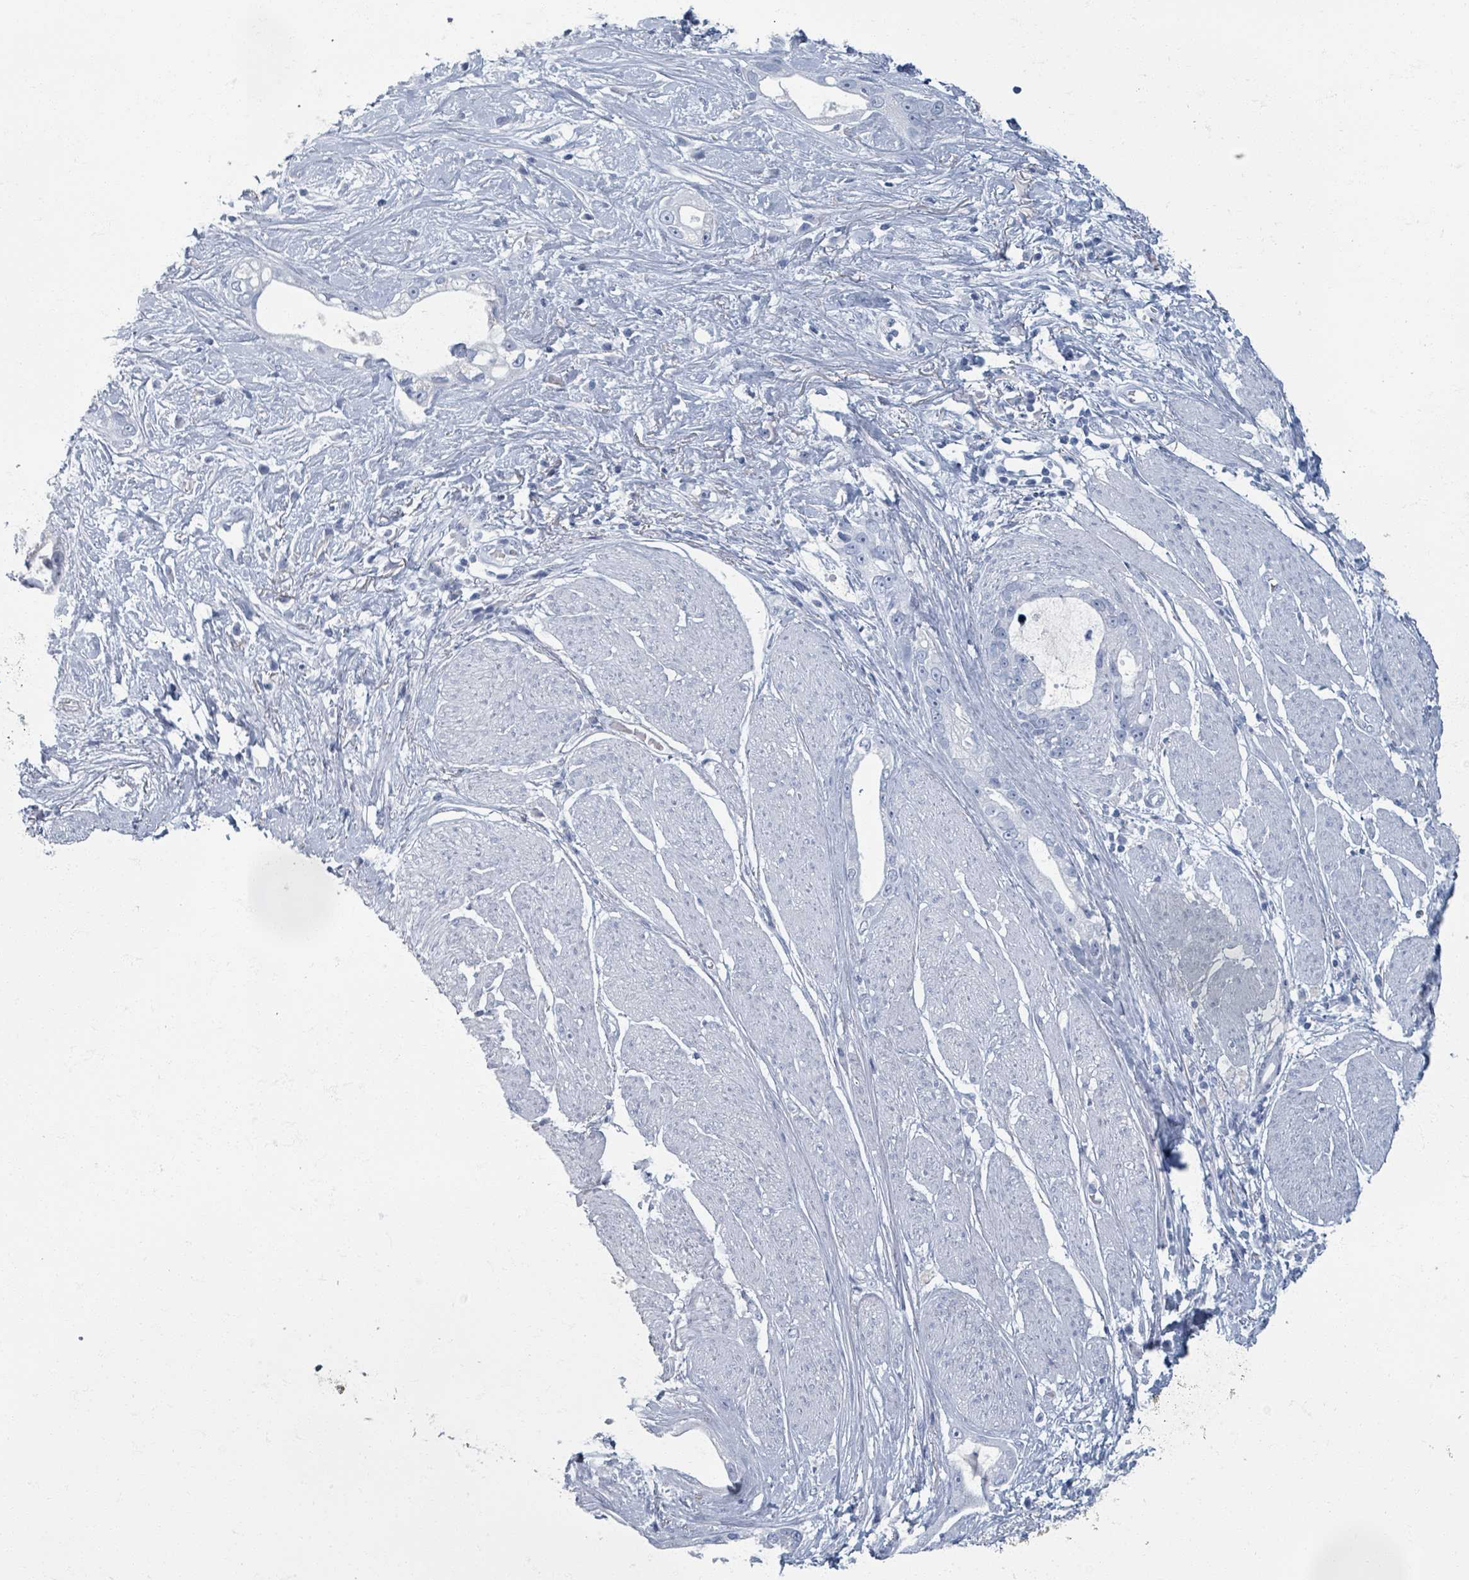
{"staining": {"intensity": "negative", "quantity": "none", "location": "none"}, "tissue": "stomach cancer", "cell_type": "Tumor cells", "image_type": "cancer", "snomed": [{"axis": "morphology", "description": "Adenocarcinoma, NOS"}, {"axis": "topography", "description": "Stomach"}], "caption": "Adenocarcinoma (stomach) was stained to show a protein in brown. There is no significant positivity in tumor cells.", "gene": "TAS2R1", "patient": {"sex": "male", "age": 55}}